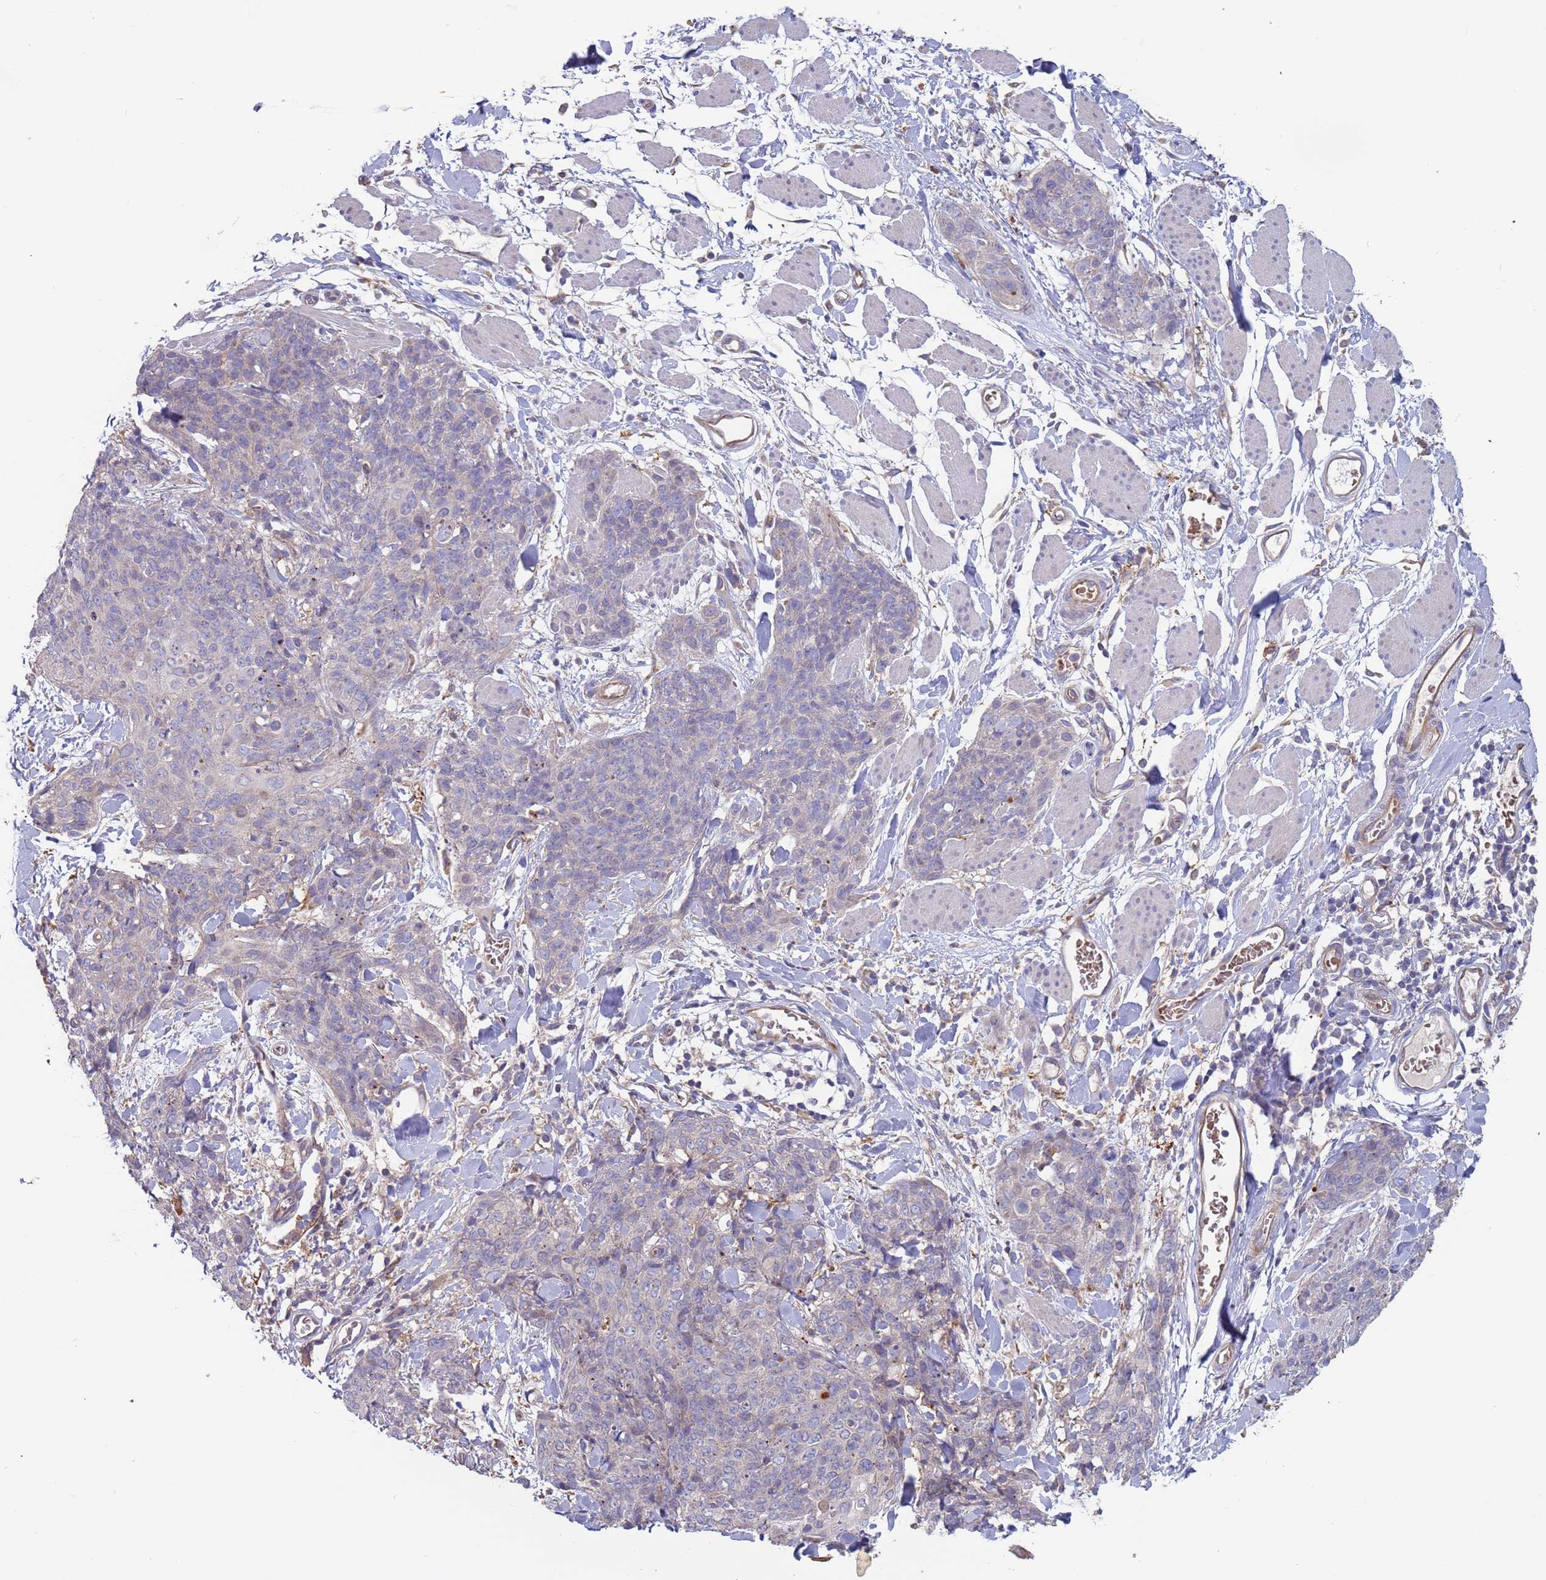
{"staining": {"intensity": "negative", "quantity": "none", "location": "none"}, "tissue": "skin cancer", "cell_type": "Tumor cells", "image_type": "cancer", "snomed": [{"axis": "morphology", "description": "Squamous cell carcinoma, NOS"}, {"axis": "topography", "description": "Skin"}, {"axis": "topography", "description": "Vulva"}], "caption": "Skin cancer (squamous cell carcinoma) was stained to show a protein in brown. There is no significant expression in tumor cells.", "gene": "MALRD1", "patient": {"sex": "female", "age": 85}}